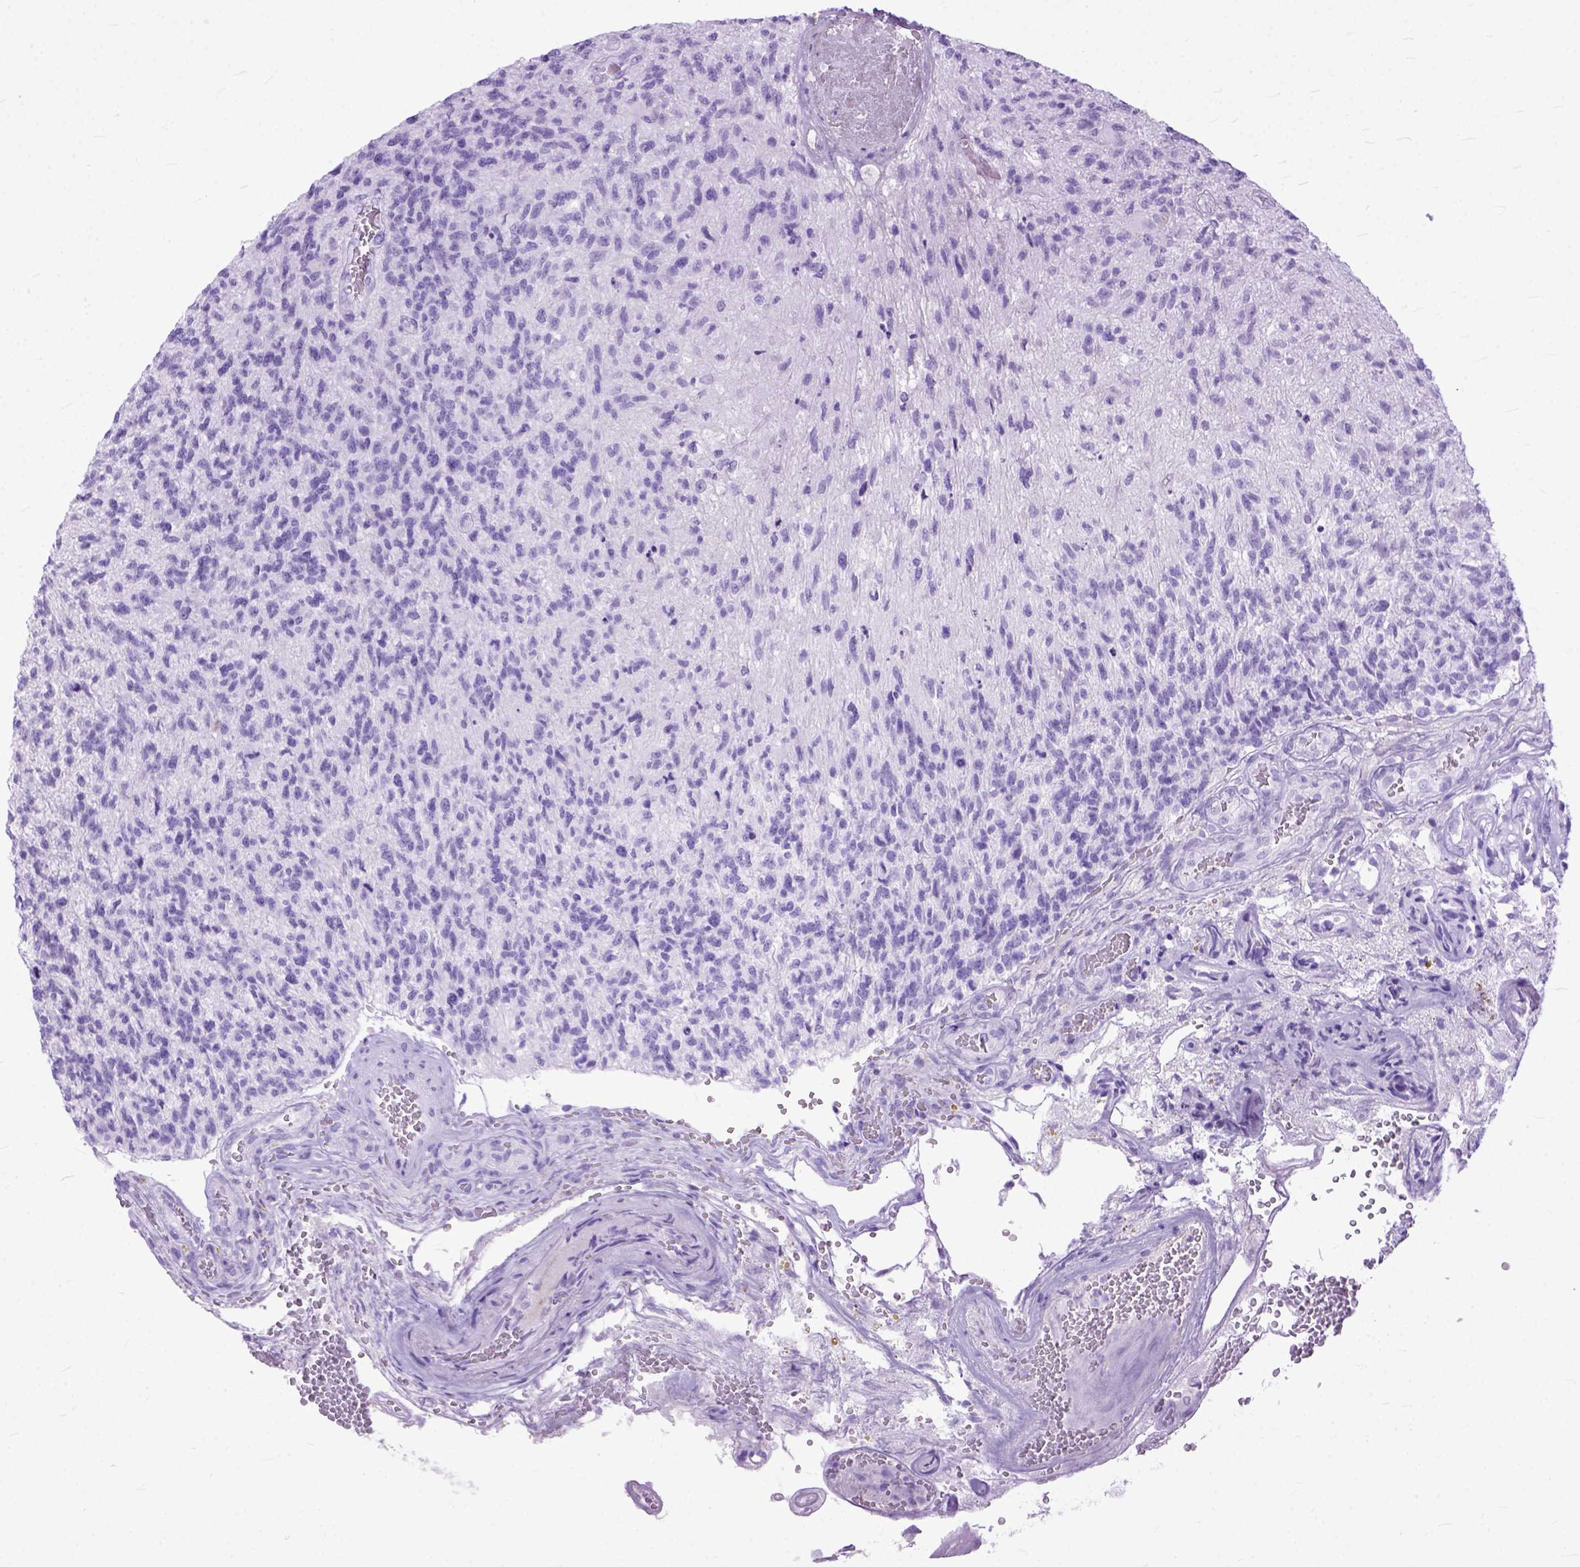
{"staining": {"intensity": "negative", "quantity": "none", "location": "none"}, "tissue": "glioma", "cell_type": "Tumor cells", "image_type": "cancer", "snomed": [{"axis": "morphology", "description": "Glioma, malignant, High grade"}, {"axis": "topography", "description": "Brain"}], "caption": "Human glioma stained for a protein using immunohistochemistry (IHC) demonstrates no expression in tumor cells.", "gene": "GNGT1", "patient": {"sex": "male", "age": 56}}